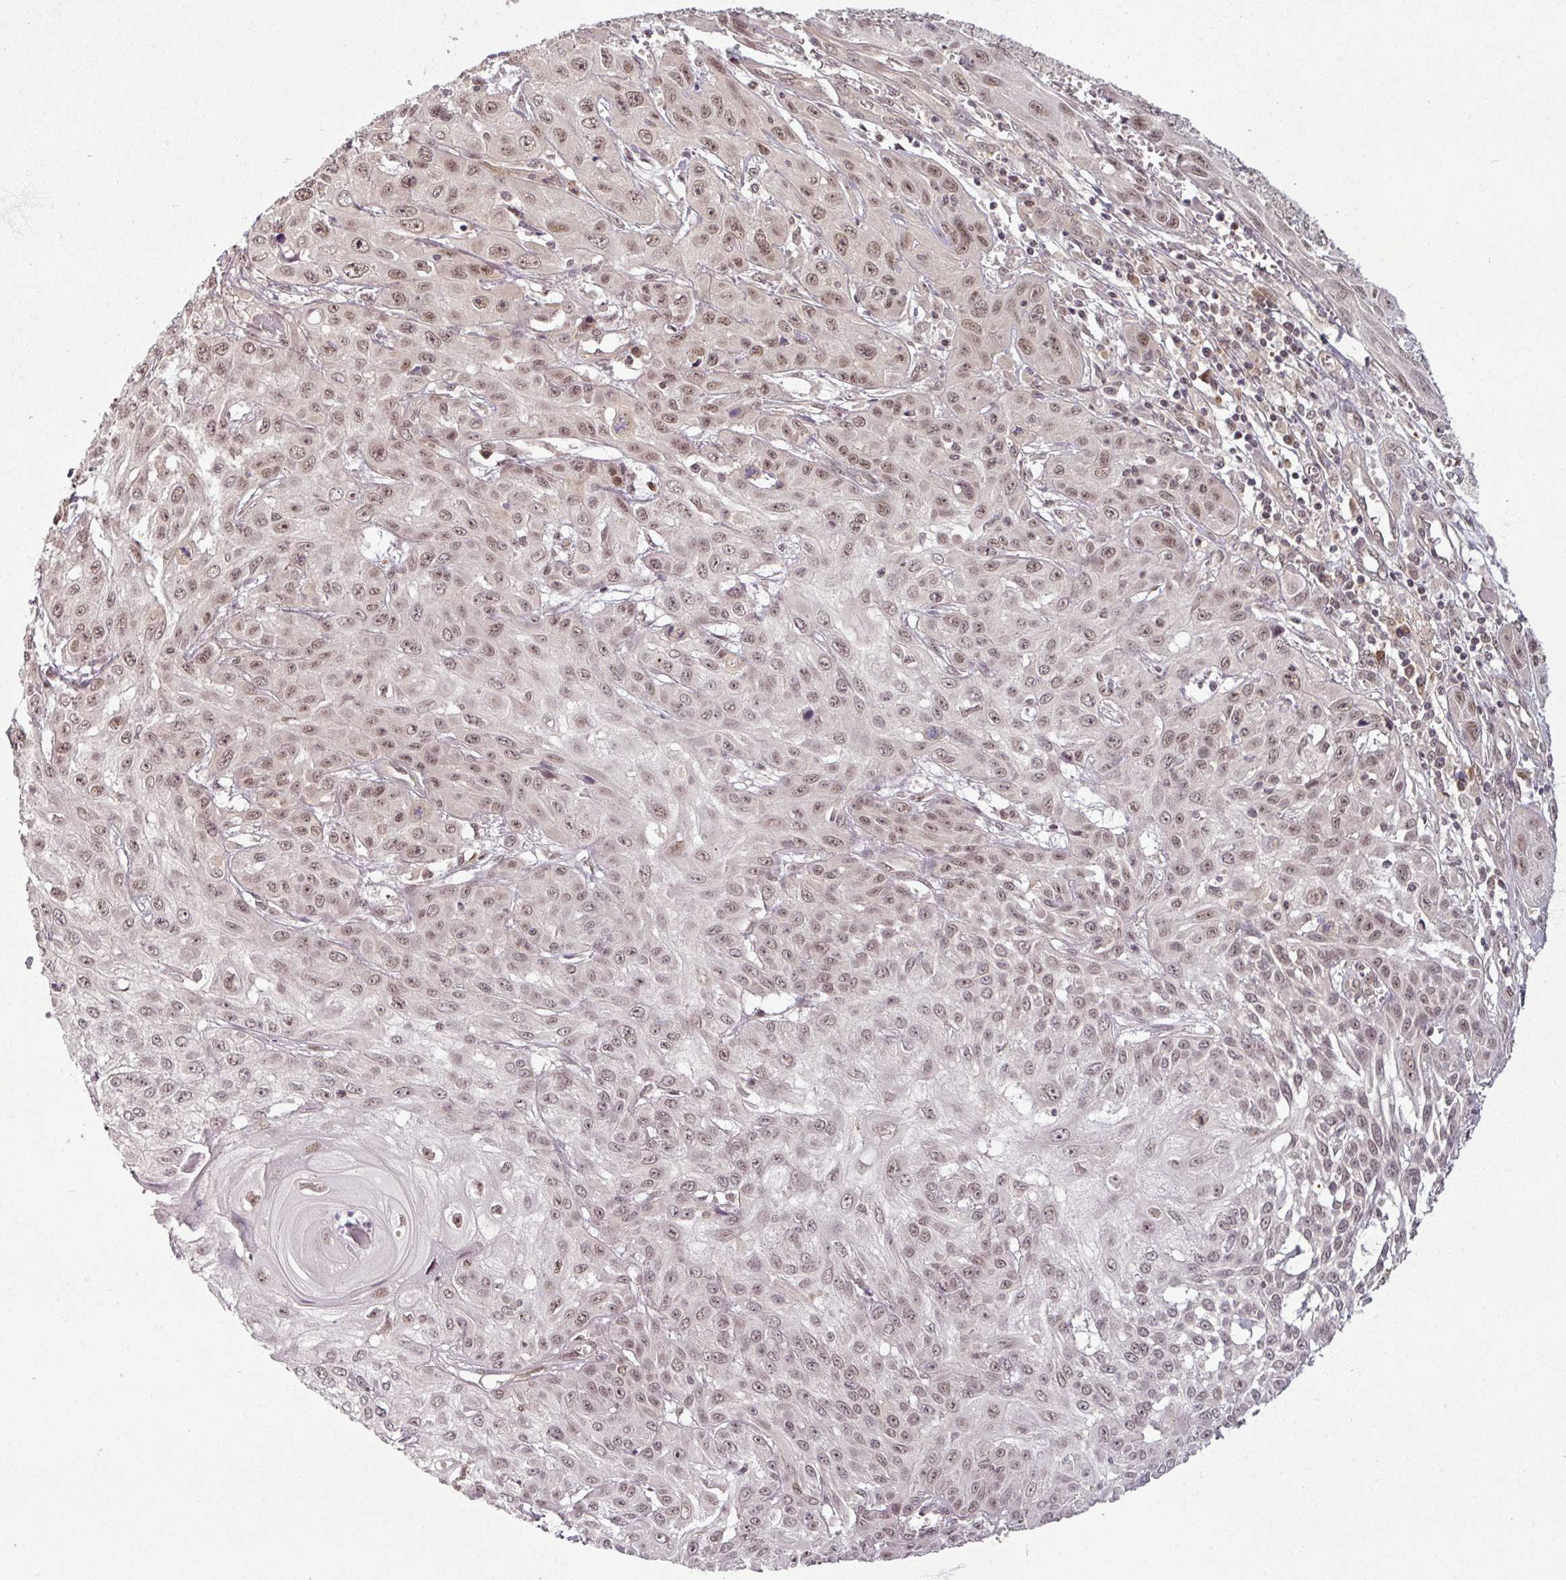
{"staining": {"intensity": "moderate", "quantity": "25%-75%", "location": "nuclear"}, "tissue": "skin cancer", "cell_type": "Tumor cells", "image_type": "cancer", "snomed": [{"axis": "morphology", "description": "Squamous cell carcinoma, NOS"}, {"axis": "topography", "description": "Skin"}, {"axis": "topography", "description": "Vulva"}], "caption": "This micrograph reveals skin cancer stained with IHC to label a protein in brown. The nuclear of tumor cells show moderate positivity for the protein. Nuclei are counter-stained blue.", "gene": "POLR2G", "patient": {"sex": "female", "age": 71}}